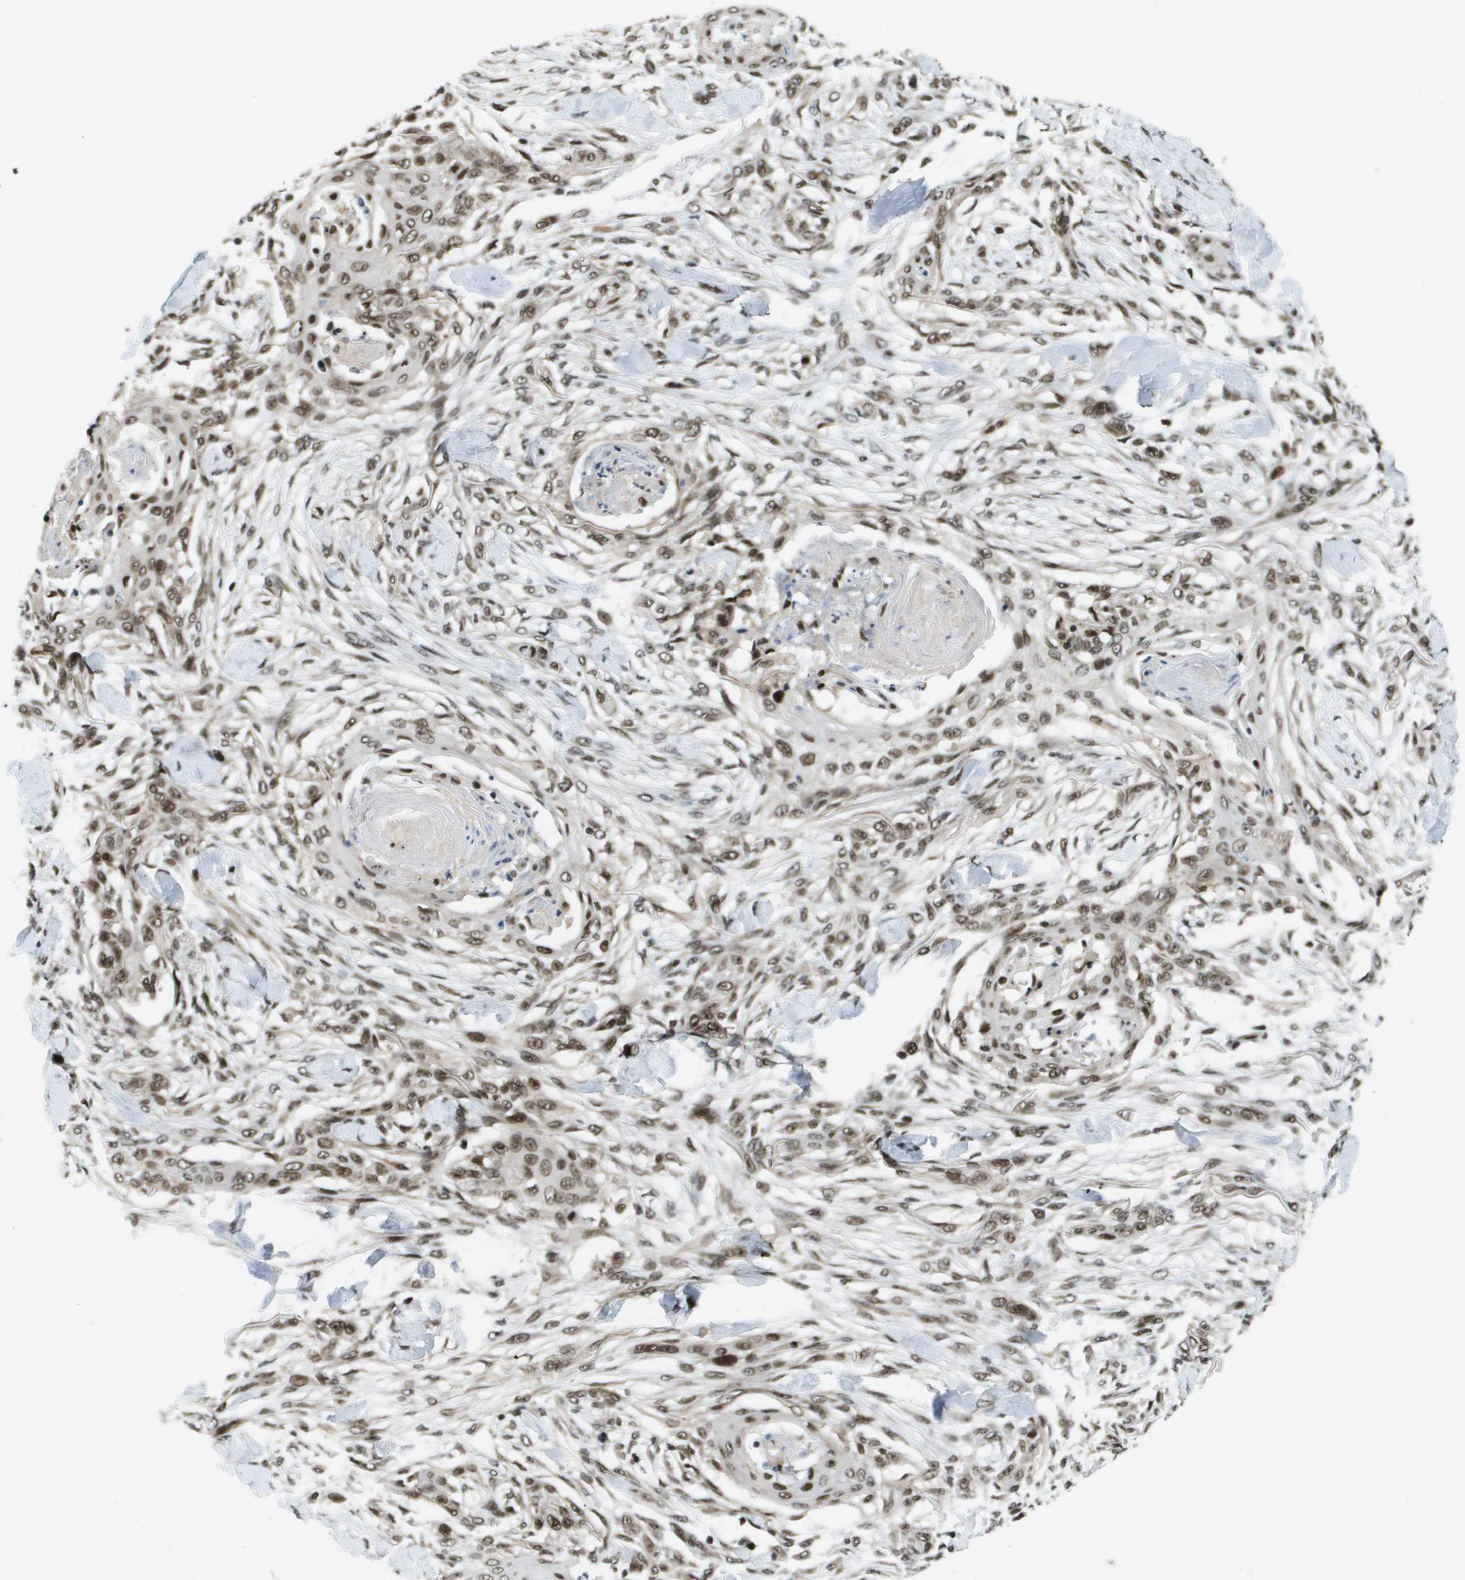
{"staining": {"intensity": "moderate", "quantity": ">75%", "location": "nuclear"}, "tissue": "skin cancer", "cell_type": "Tumor cells", "image_type": "cancer", "snomed": [{"axis": "morphology", "description": "Normal tissue, NOS"}, {"axis": "morphology", "description": "Squamous cell carcinoma, NOS"}, {"axis": "topography", "description": "Skin"}], "caption": "Tumor cells display medium levels of moderate nuclear expression in approximately >75% of cells in skin squamous cell carcinoma. (DAB IHC with brightfield microscopy, high magnification).", "gene": "RECQL4", "patient": {"sex": "female", "age": 59}}